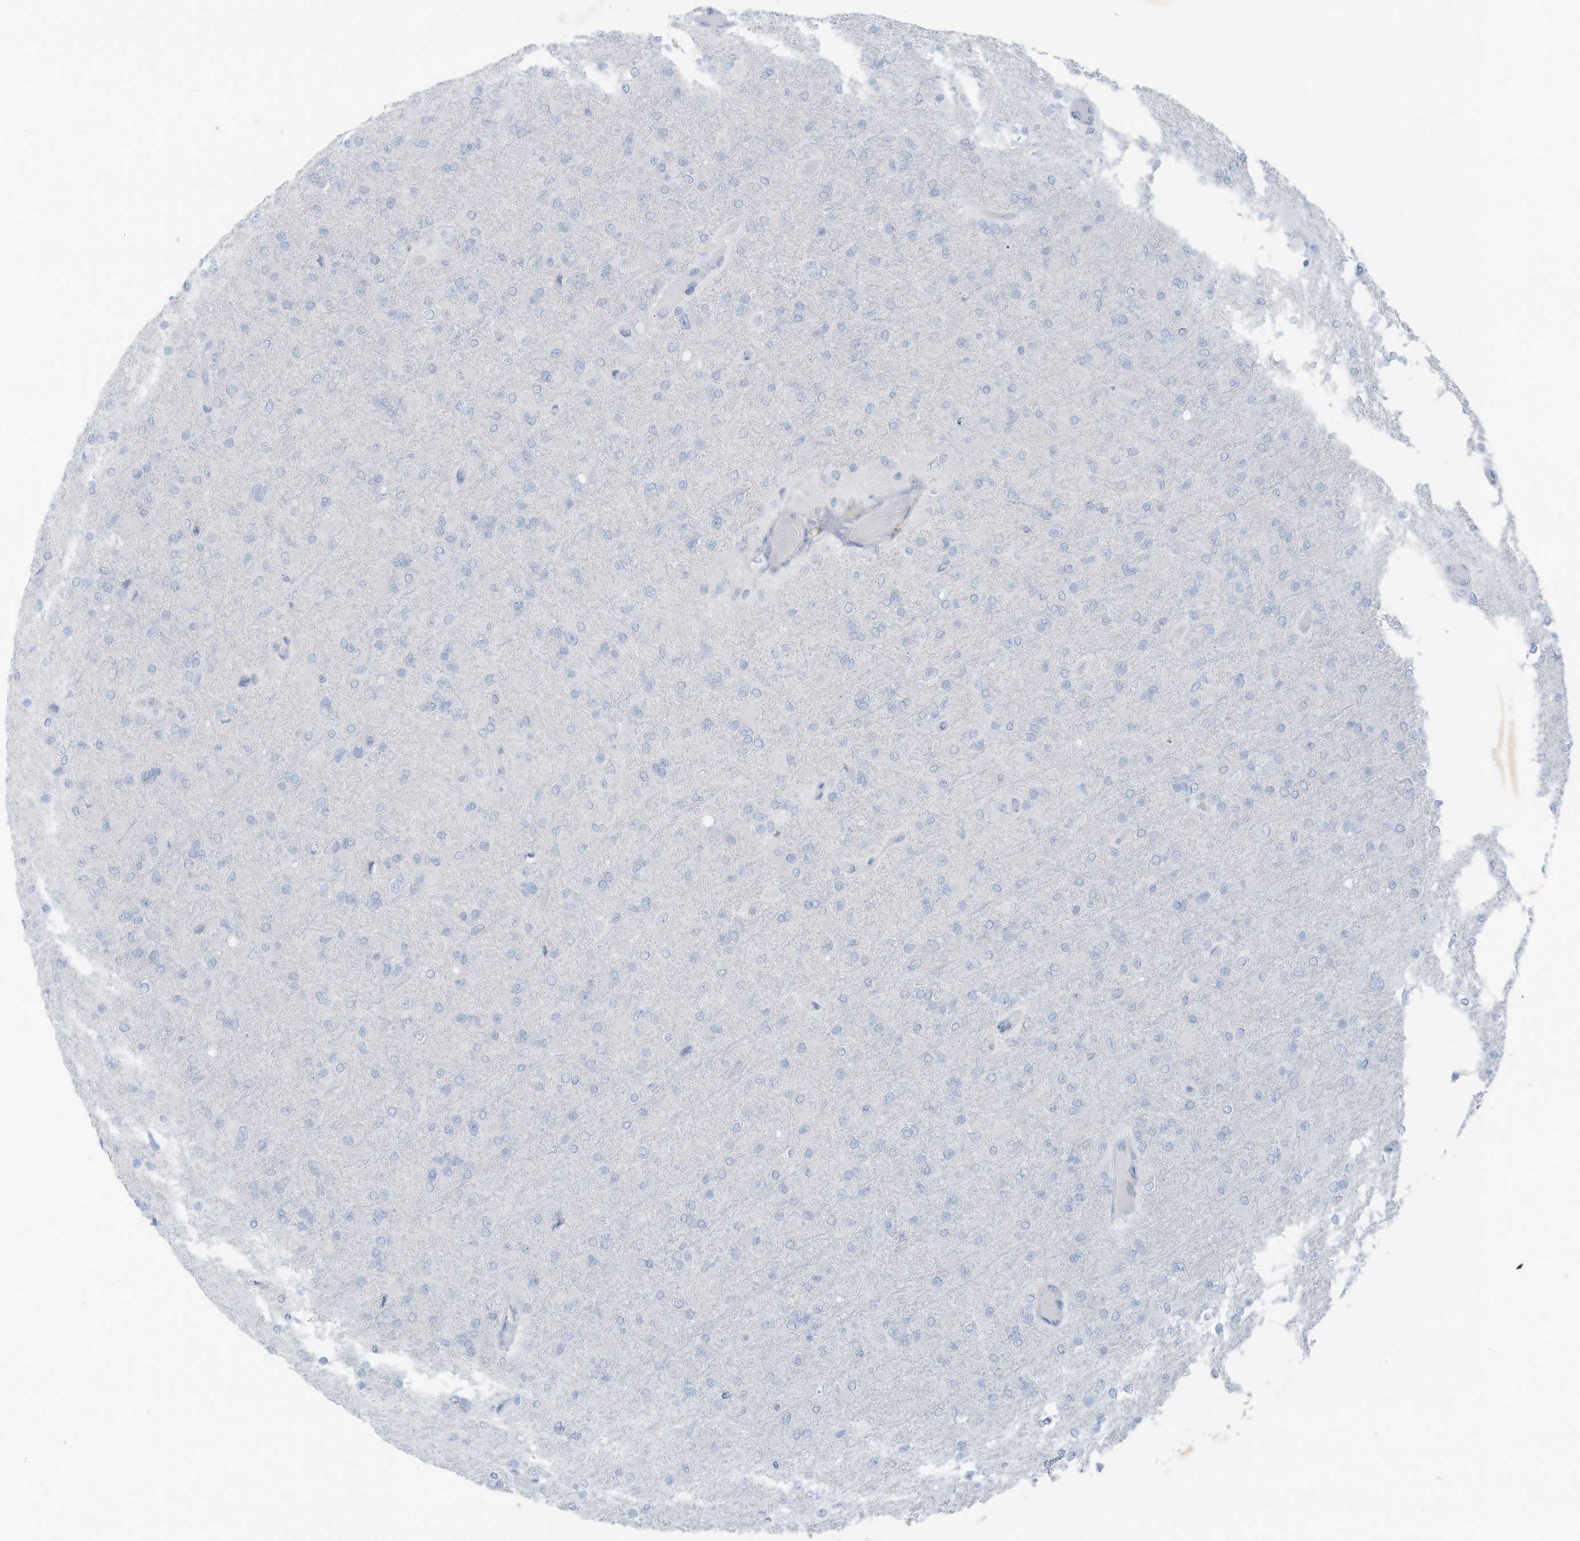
{"staining": {"intensity": "negative", "quantity": "none", "location": "none"}, "tissue": "glioma", "cell_type": "Tumor cells", "image_type": "cancer", "snomed": [{"axis": "morphology", "description": "Glioma, malignant, High grade"}, {"axis": "topography", "description": "Cerebral cortex"}], "caption": "A photomicrograph of human glioma is negative for staining in tumor cells.", "gene": "SLC25A43", "patient": {"sex": "female", "age": 36}}